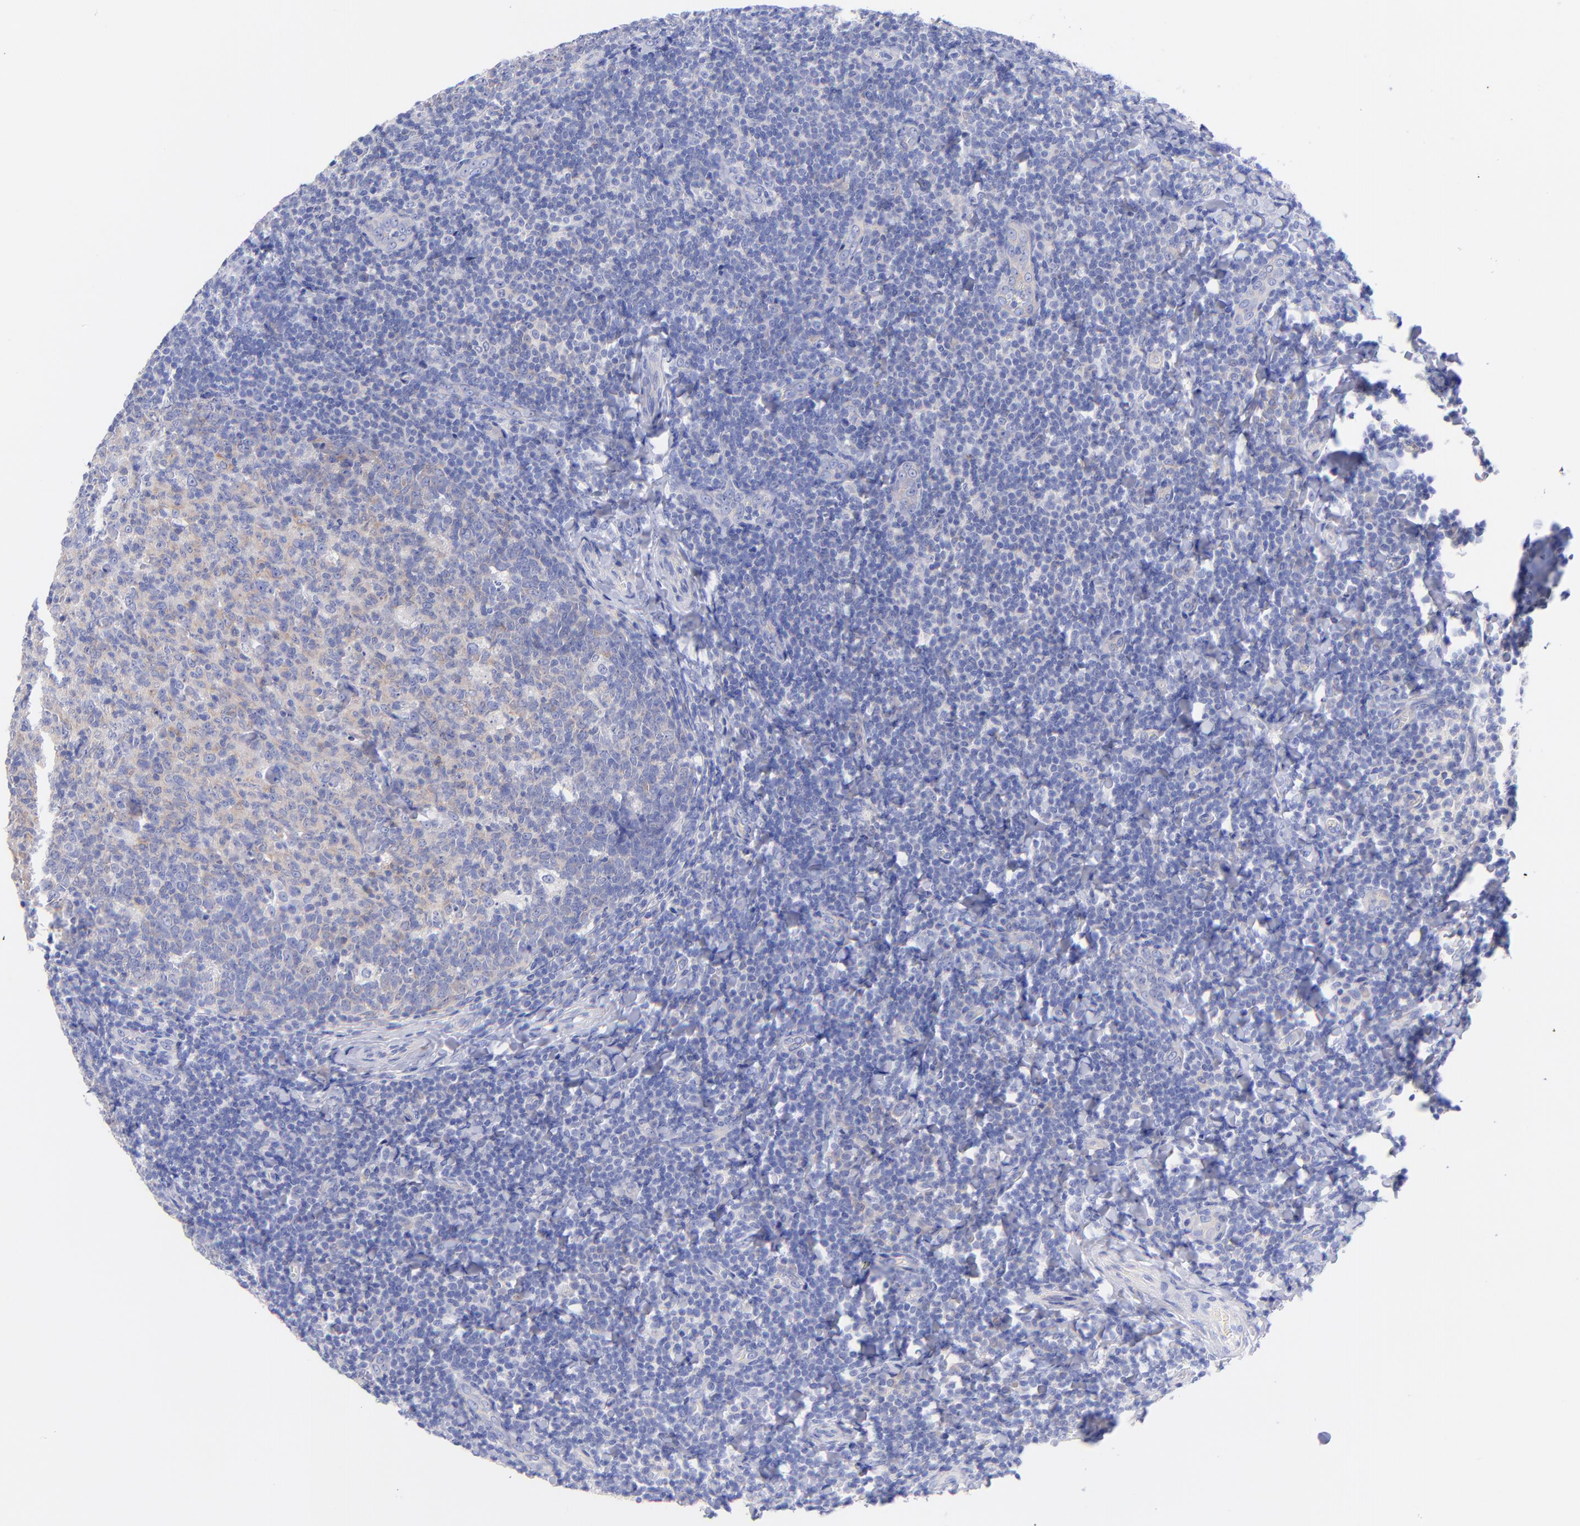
{"staining": {"intensity": "negative", "quantity": "none", "location": "none"}, "tissue": "tonsil", "cell_type": "Germinal center cells", "image_type": "normal", "snomed": [{"axis": "morphology", "description": "Normal tissue, NOS"}, {"axis": "topography", "description": "Tonsil"}], "caption": "An immunohistochemistry image of normal tonsil is shown. There is no staining in germinal center cells of tonsil. The staining was performed using DAB to visualize the protein expression in brown, while the nuclei were stained in blue with hematoxylin (Magnification: 20x).", "gene": "GPHN", "patient": {"sex": "male", "age": 31}}